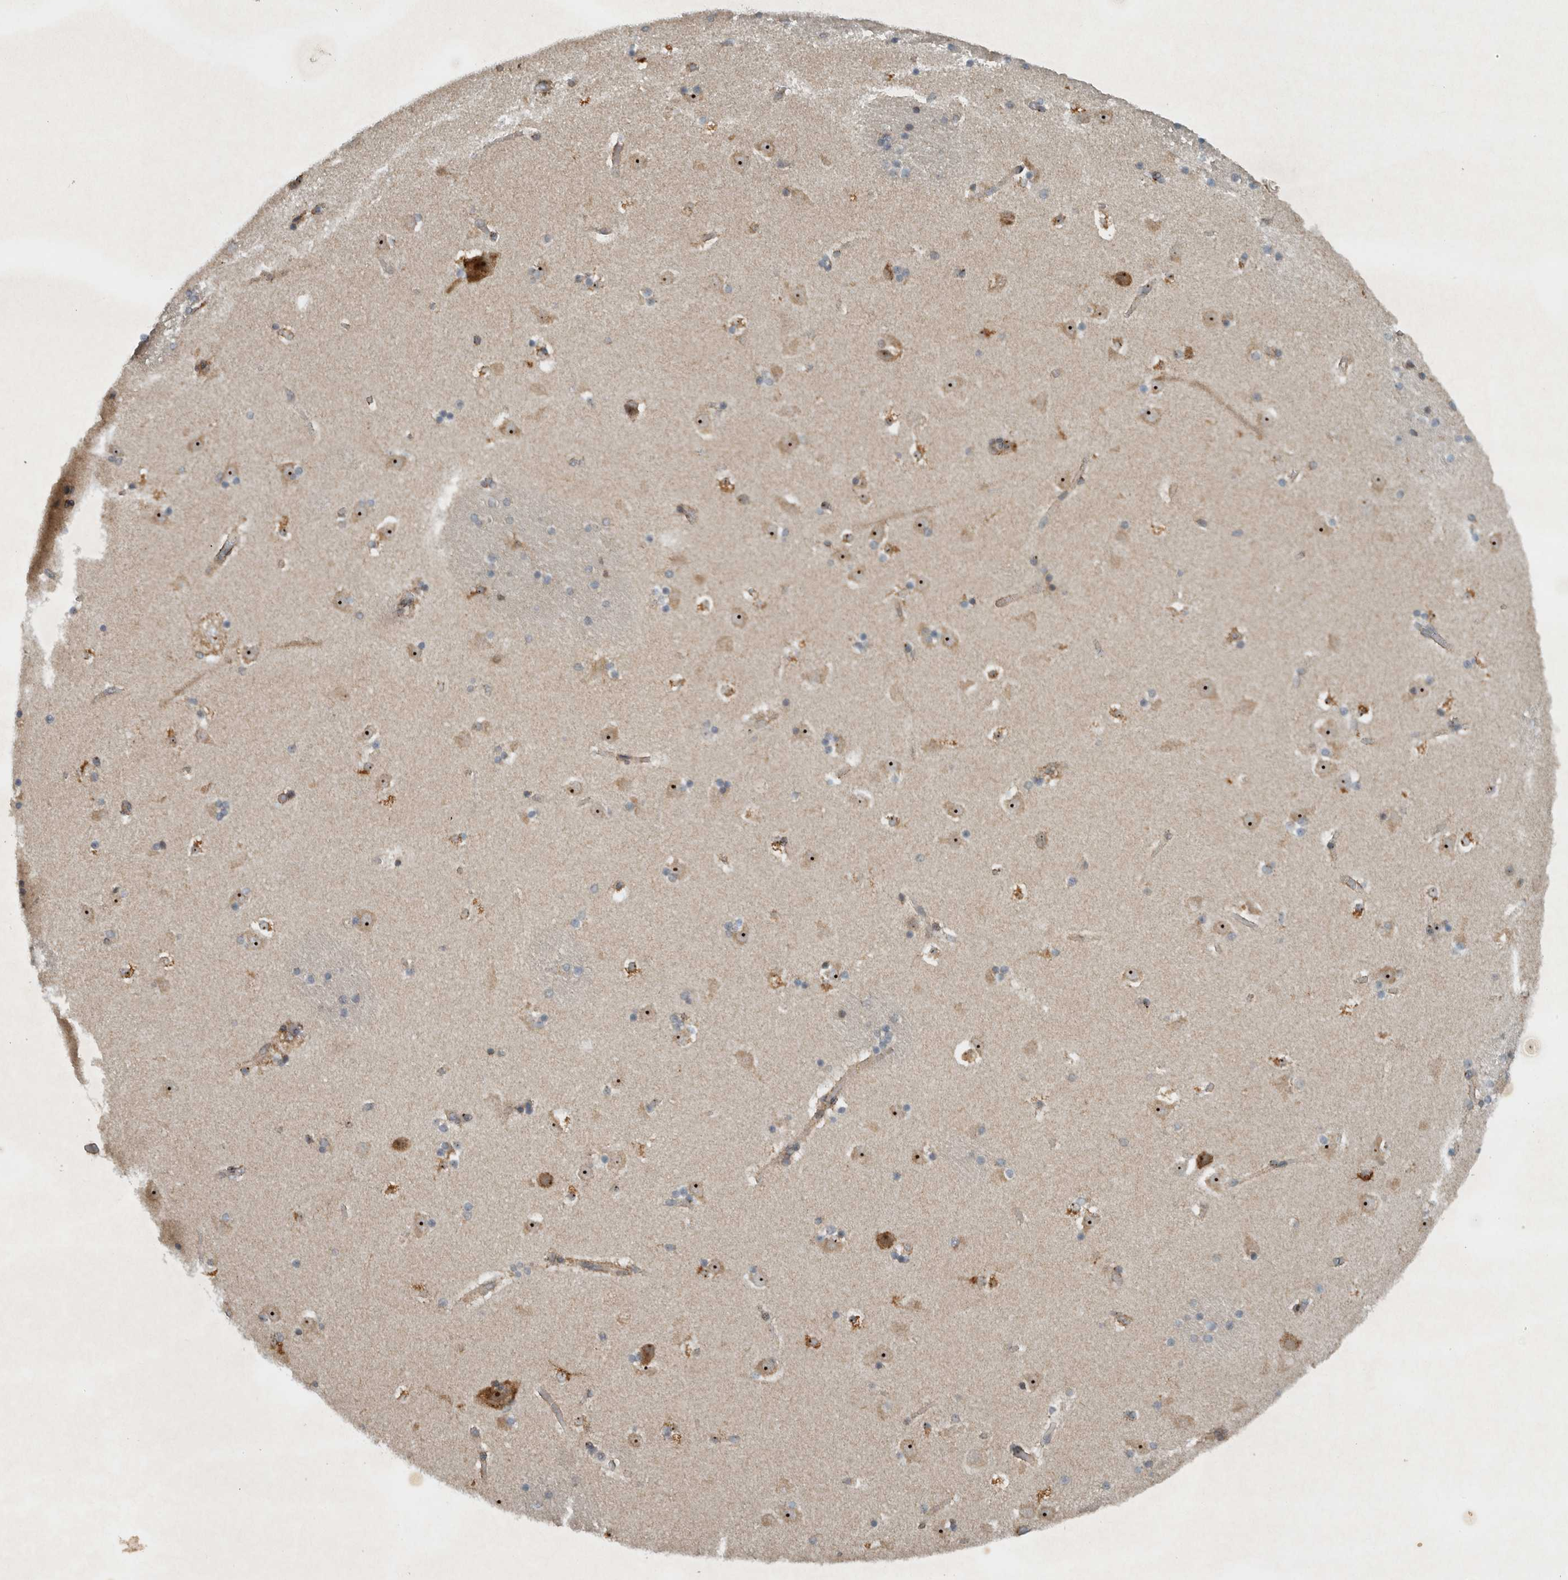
{"staining": {"intensity": "moderate", "quantity": "<25%", "location": "cytoplasmic/membranous"}, "tissue": "caudate", "cell_type": "Glial cells", "image_type": "normal", "snomed": [{"axis": "morphology", "description": "Normal tissue, NOS"}, {"axis": "topography", "description": "Lateral ventricle wall"}], "caption": "An immunohistochemistry image of normal tissue is shown. Protein staining in brown highlights moderate cytoplasmic/membranous positivity in caudate within glial cells. The staining was performed using DAB, with brown indicating positive protein expression. Nuclei are stained blue with hematoxylin.", "gene": "GPR137B", "patient": {"sex": "male", "age": 45}}